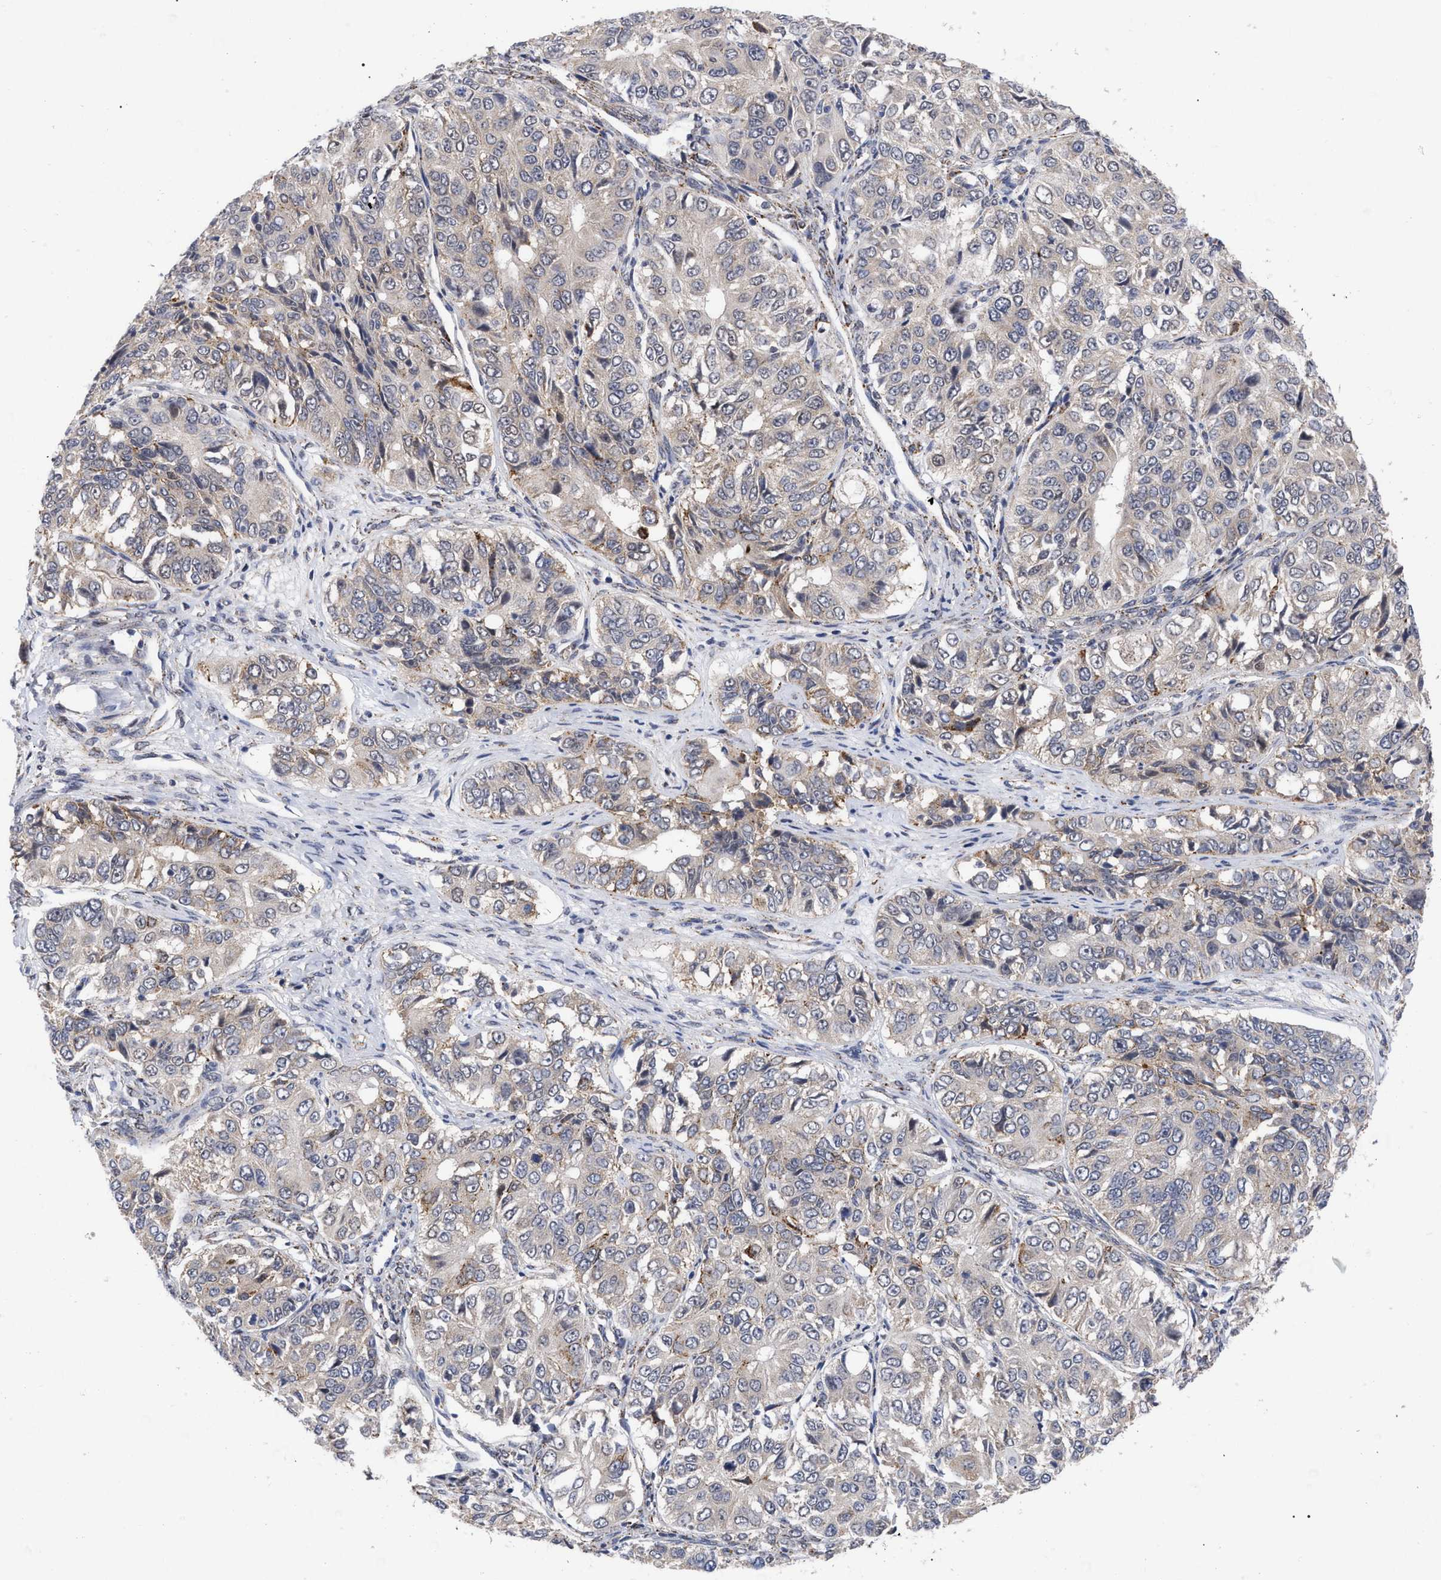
{"staining": {"intensity": "moderate", "quantity": "<25%", "location": "cytoplasmic/membranous"}, "tissue": "ovarian cancer", "cell_type": "Tumor cells", "image_type": "cancer", "snomed": [{"axis": "morphology", "description": "Carcinoma, endometroid"}, {"axis": "topography", "description": "Ovary"}], "caption": "Protein staining shows moderate cytoplasmic/membranous staining in about <25% of tumor cells in endometroid carcinoma (ovarian).", "gene": "UPF1", "patient": {"sex": "female", "age": 51}}